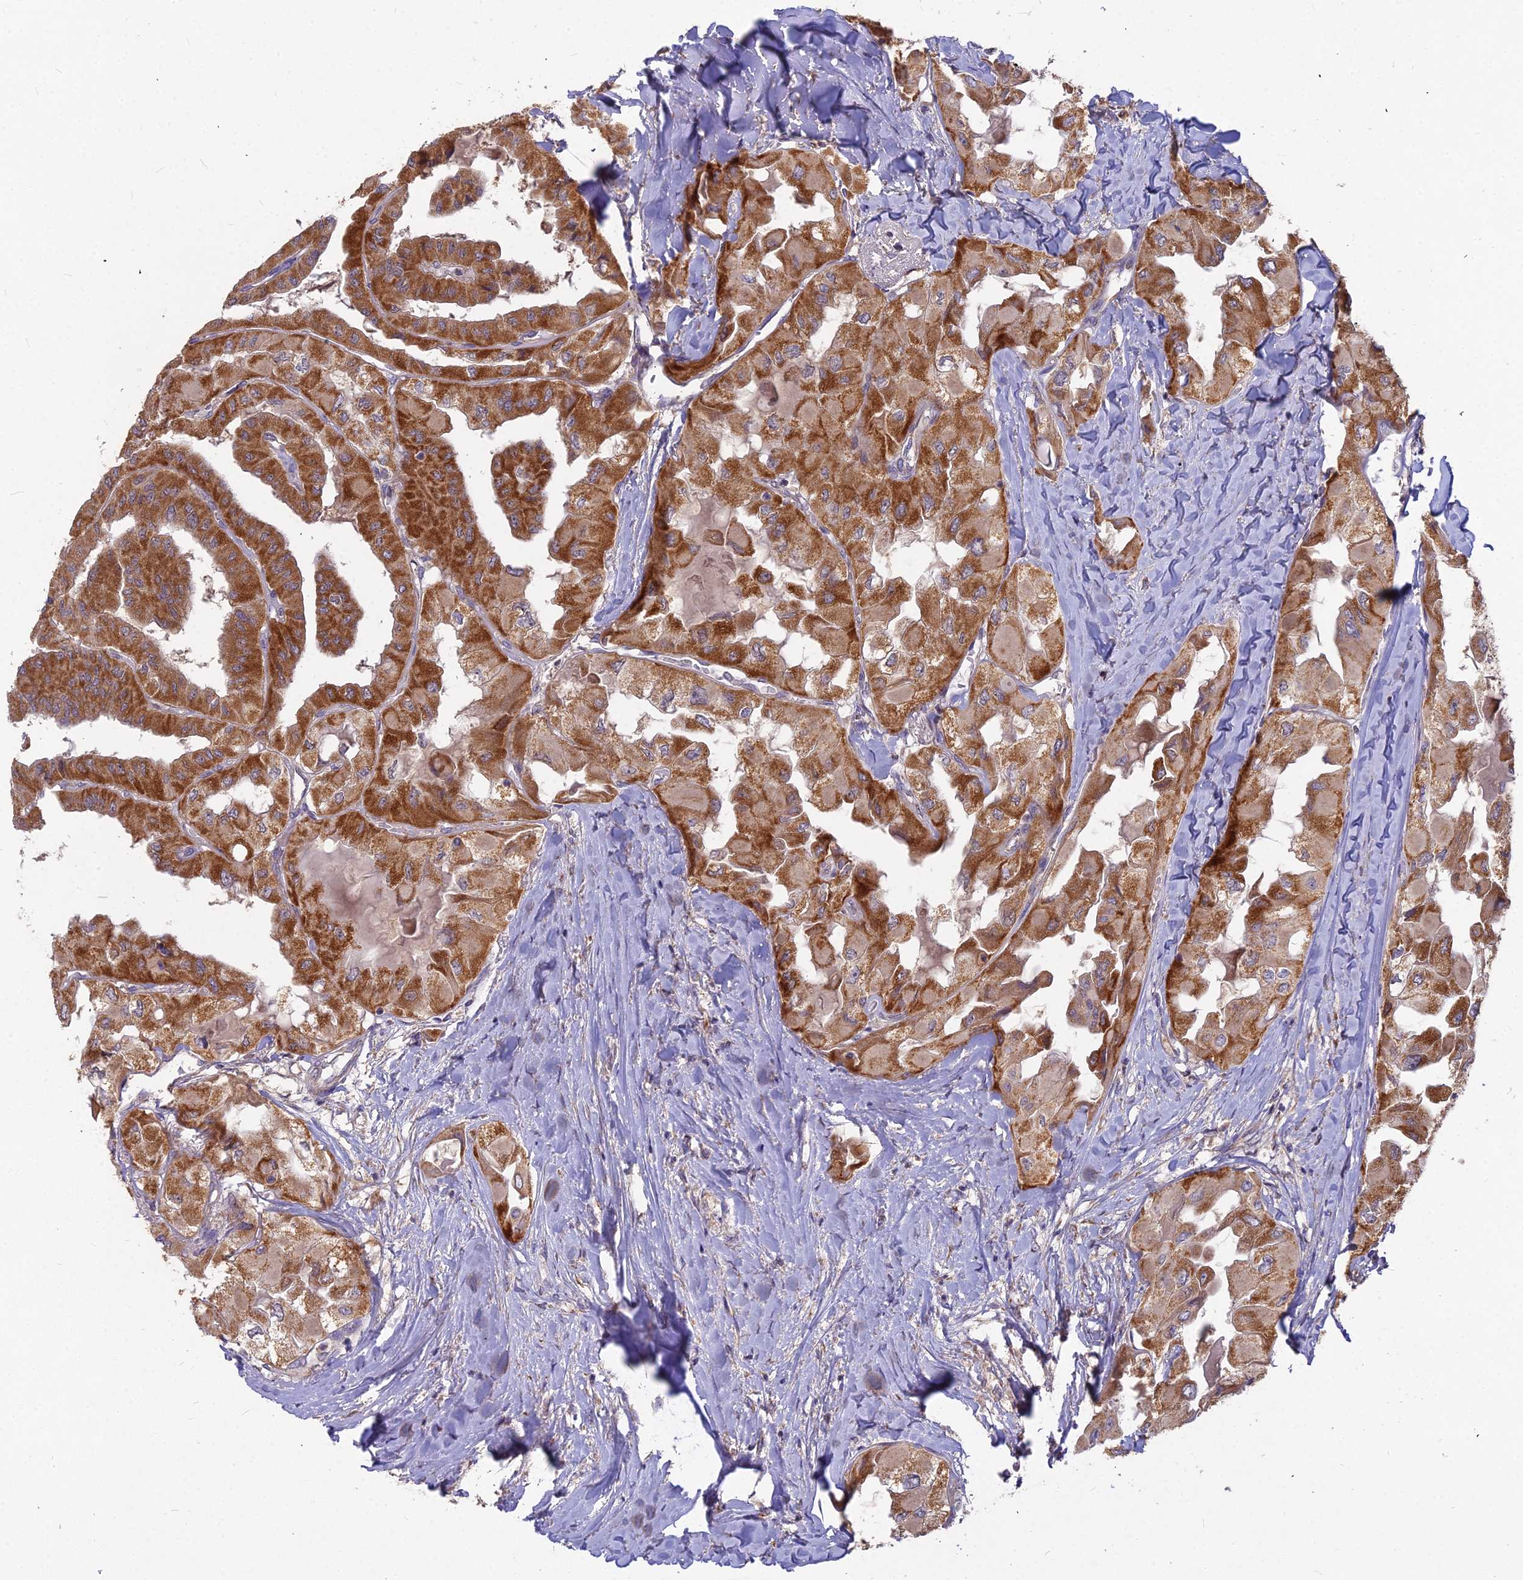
{"staining": {"intensity": "strong", "quantity": ">75%", "location": "cytoplasmic/membranous"}, "tissue": "thyroid cancer", "cell_type": "Tumor cells", "image_type": "cancer", "snomed": [{"axis": "morphology", "description": "Normal tissue, NOS"}, {"axis": "morphology", "description": "Papillary adenocarcinoma, NOS"}, {"axis": "topography", "description": "Thyroid gland"}], "caption": "This micrograph shows papillary adenocarcinoma (thyroid) stained with immunohistochemistry (IHC) to label a protein in brown. The cytoplasmic/membranous of tumor cells show strong positivity for the protein. Nuclei are counter-stained blue.", "gene": "MICU2", "patient": {"sex": "female", "age": 59}}